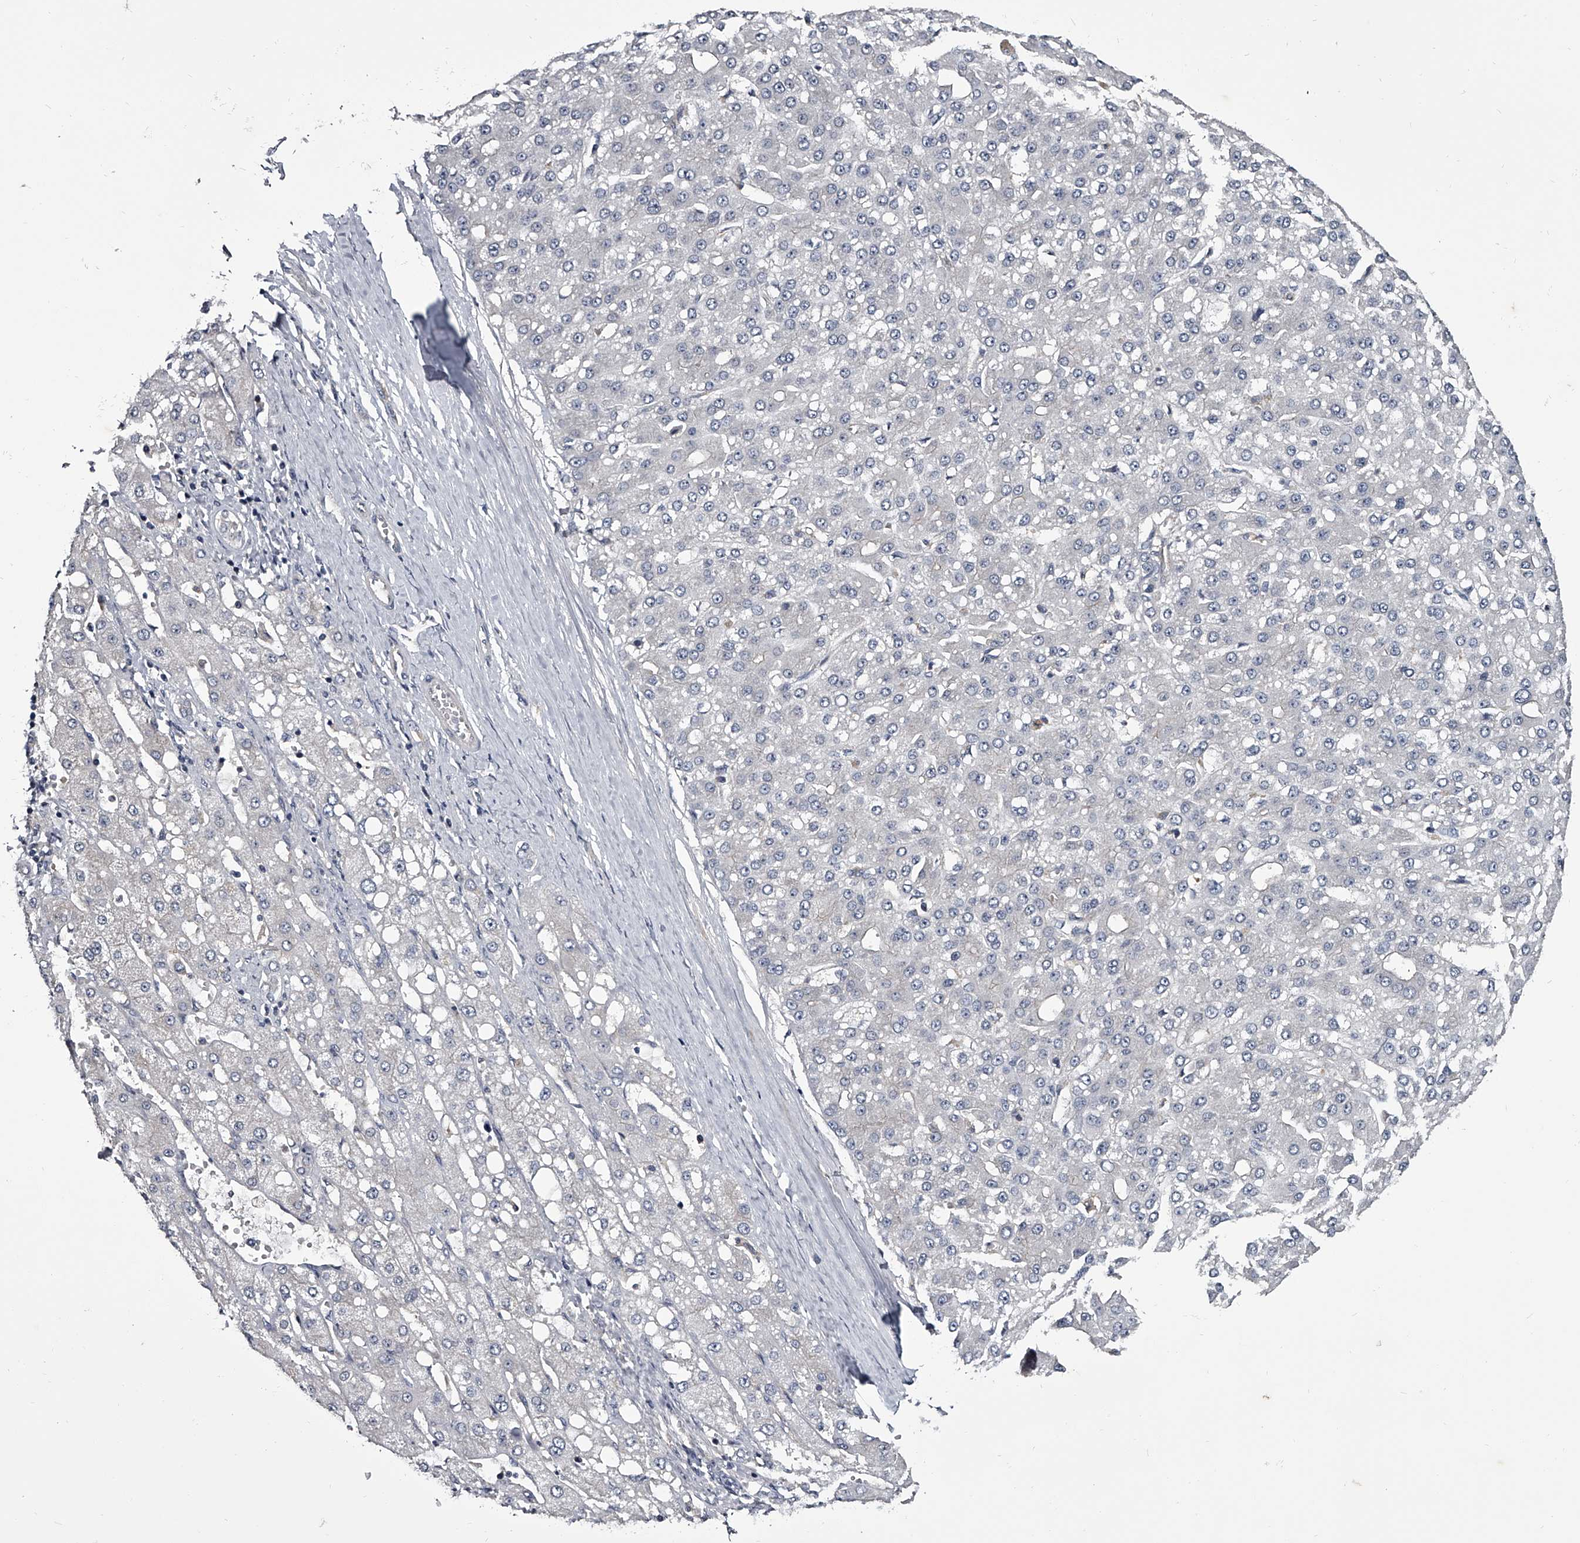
{"staining": {"intensity": "negative", "quantity": "none", "location": "none"}, "tissue": "liver cancer", "cell_type": "Tumor cells", "image_type": "cancer", "snomed": [{"axis": "morphology", "description": "Carcinoma, Hepatocellular, NOS"}, {"axis": "topography", "description": "Liver"}], "caption": "Tumor cells are negative for brown protein staining in hepatocellular carcinoma (liver).", "gene": "GAPVD1", "patient": {"sex": "male", "age": 67}}